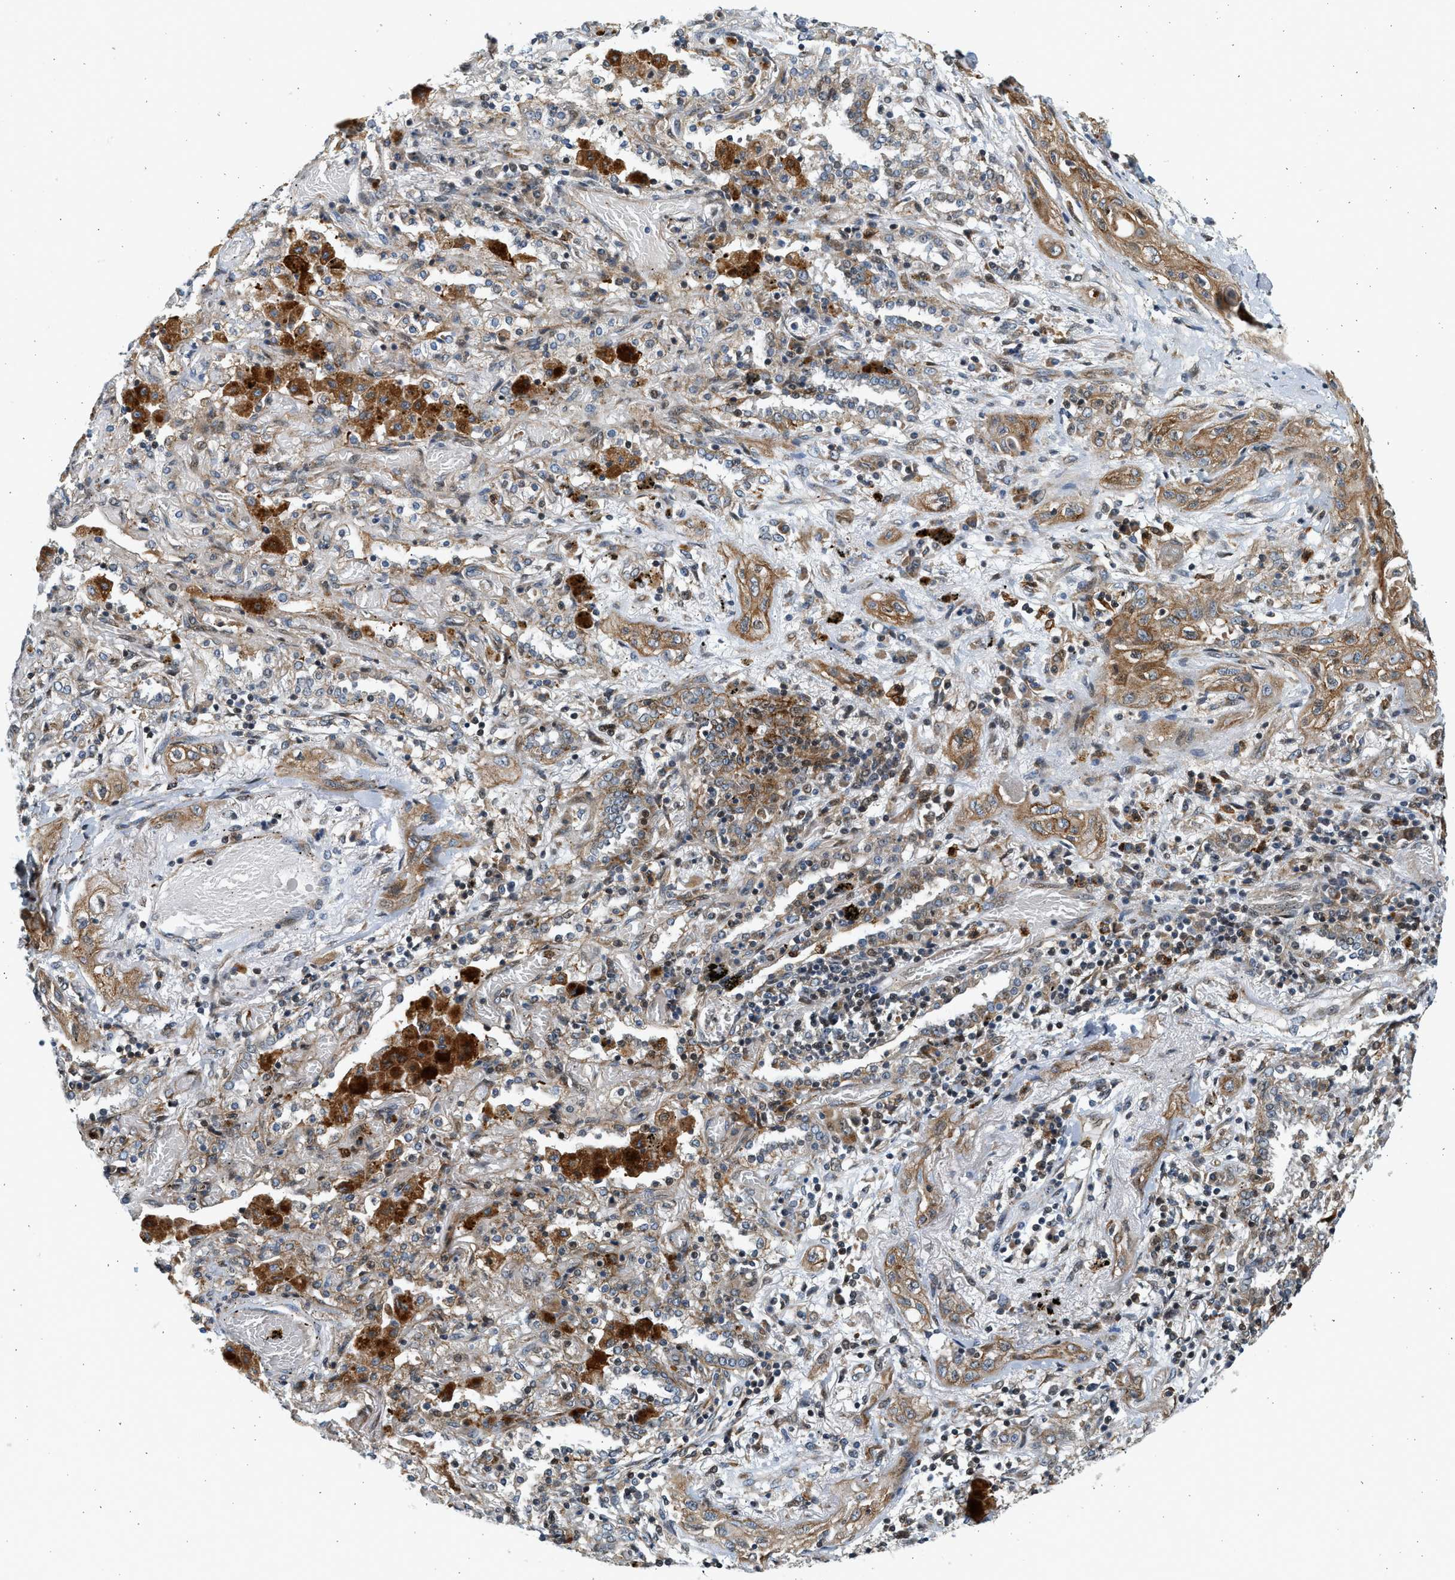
{"staining": {"intensity": "moderate", "quantity": ">75%", "location": "cytoplasmic/membranous"}, "tissue": "lung cancer", "cell_type": "Tumor cells", "image_type": "cancer", "snomed": [{"axis": "morphology", "description": "Squamous cell carcinoma, NOS"}, {"axis": "topography", "description": "Lung"}], "caption": "Protein analysis of lung cancer (squamous cell carcinoma) tissue displays moderate cytoplasmic/membranous positivity in about >75% of tumor cells.", "gene": "NRSN2", "patient": {"sex": "female", "age": 47}}